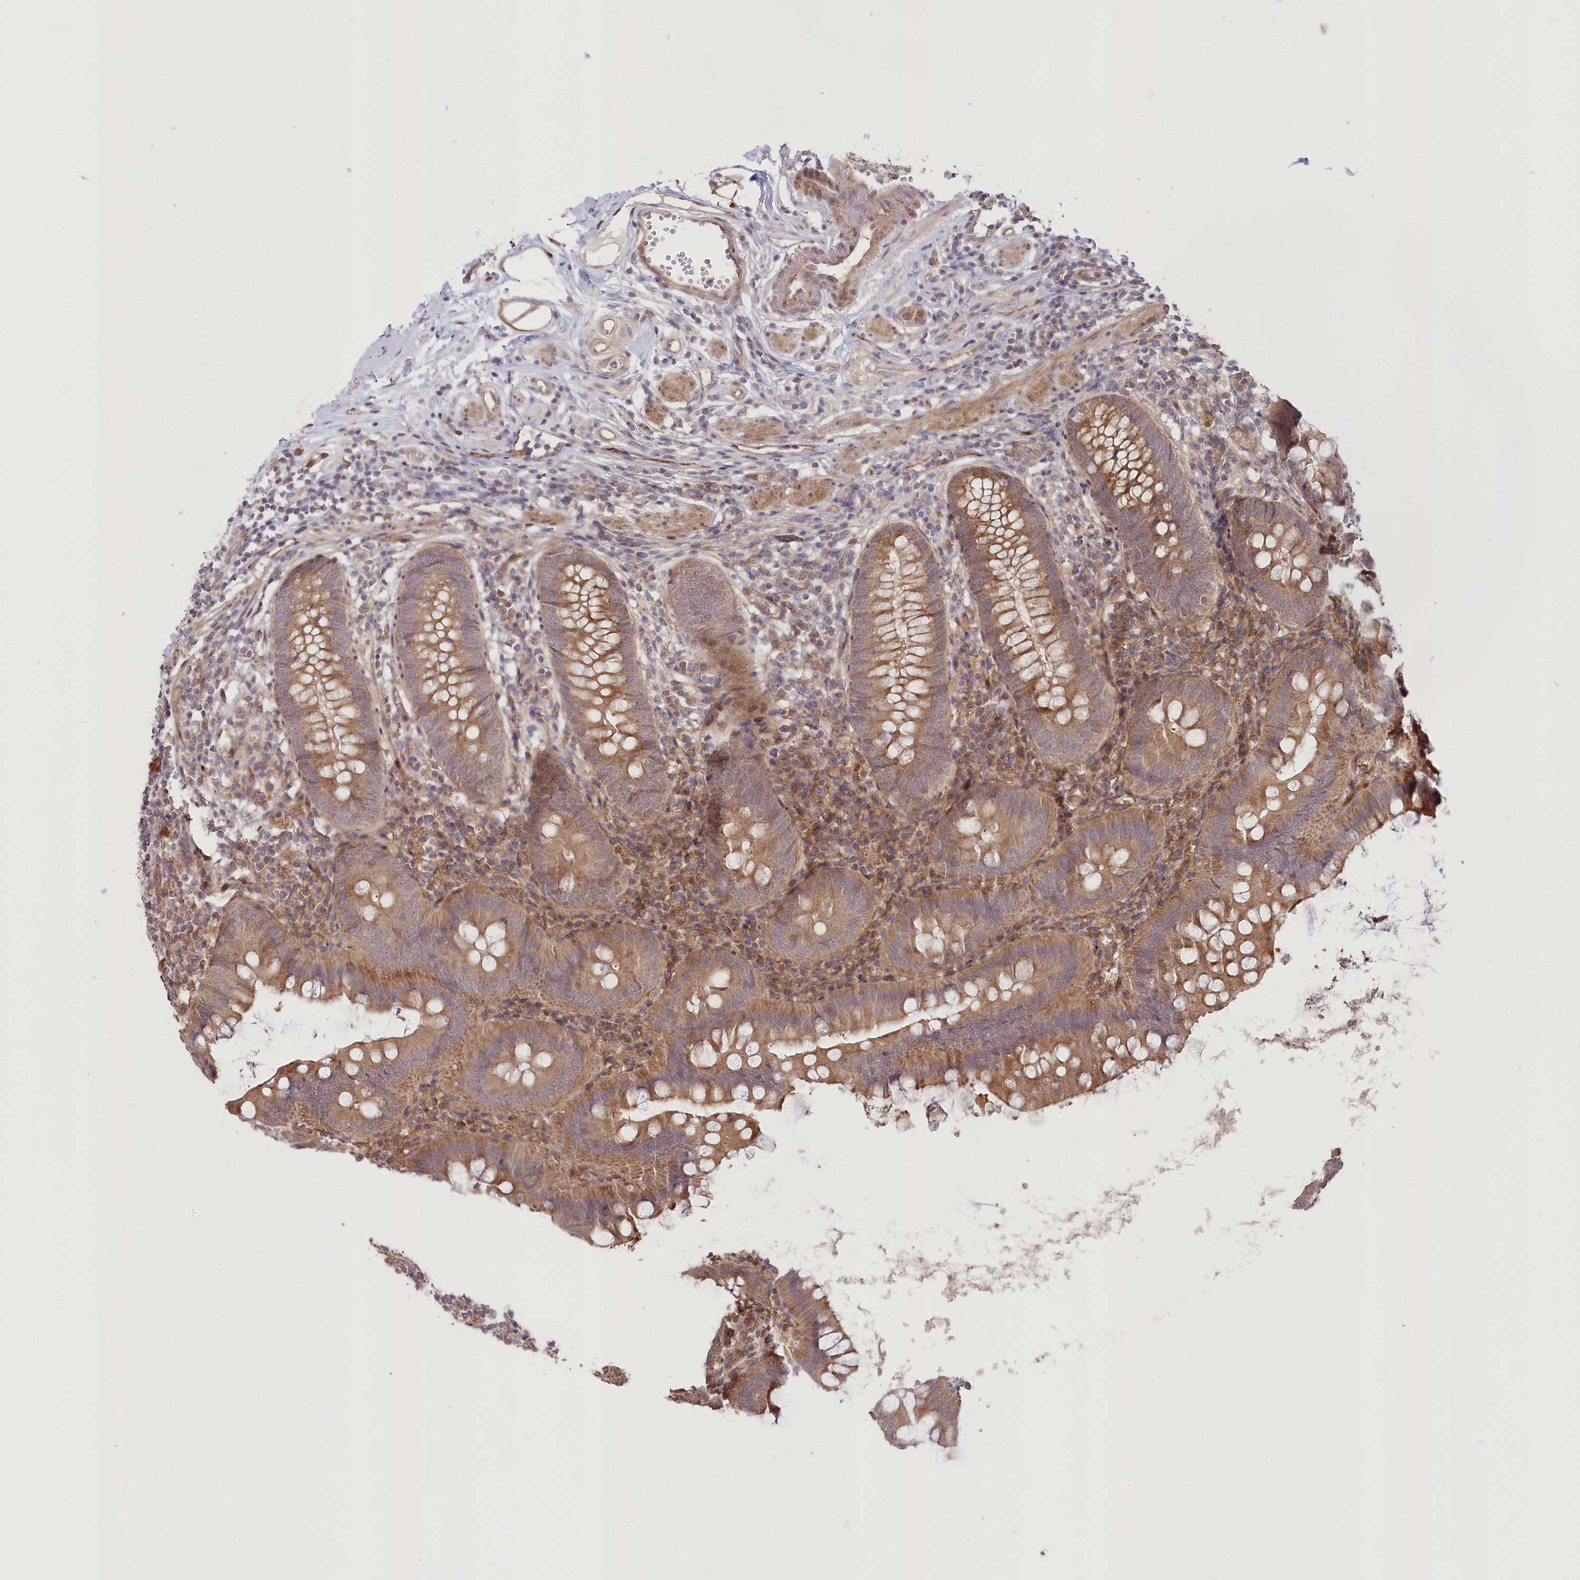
{"staining": {"intensity": "moderate", "quantity": ">75%", "location": "cytoplasmic/membranous"}, "tissue": "appendix", "cell_type": "Glandular cells", "image_type": "normal", "snomed": [{"axis": "morphology", "description": "Normal tissue, NOS"}, {"axis": "topography", "description": "Appendix"}], "caption": "Glandular cells display medium levels of moderate cytoplasmic/membranous expression in about >75% of cells in benign human appendix.", "gene": "CEP70", "patient": {"sex": "female", "age": 62}}